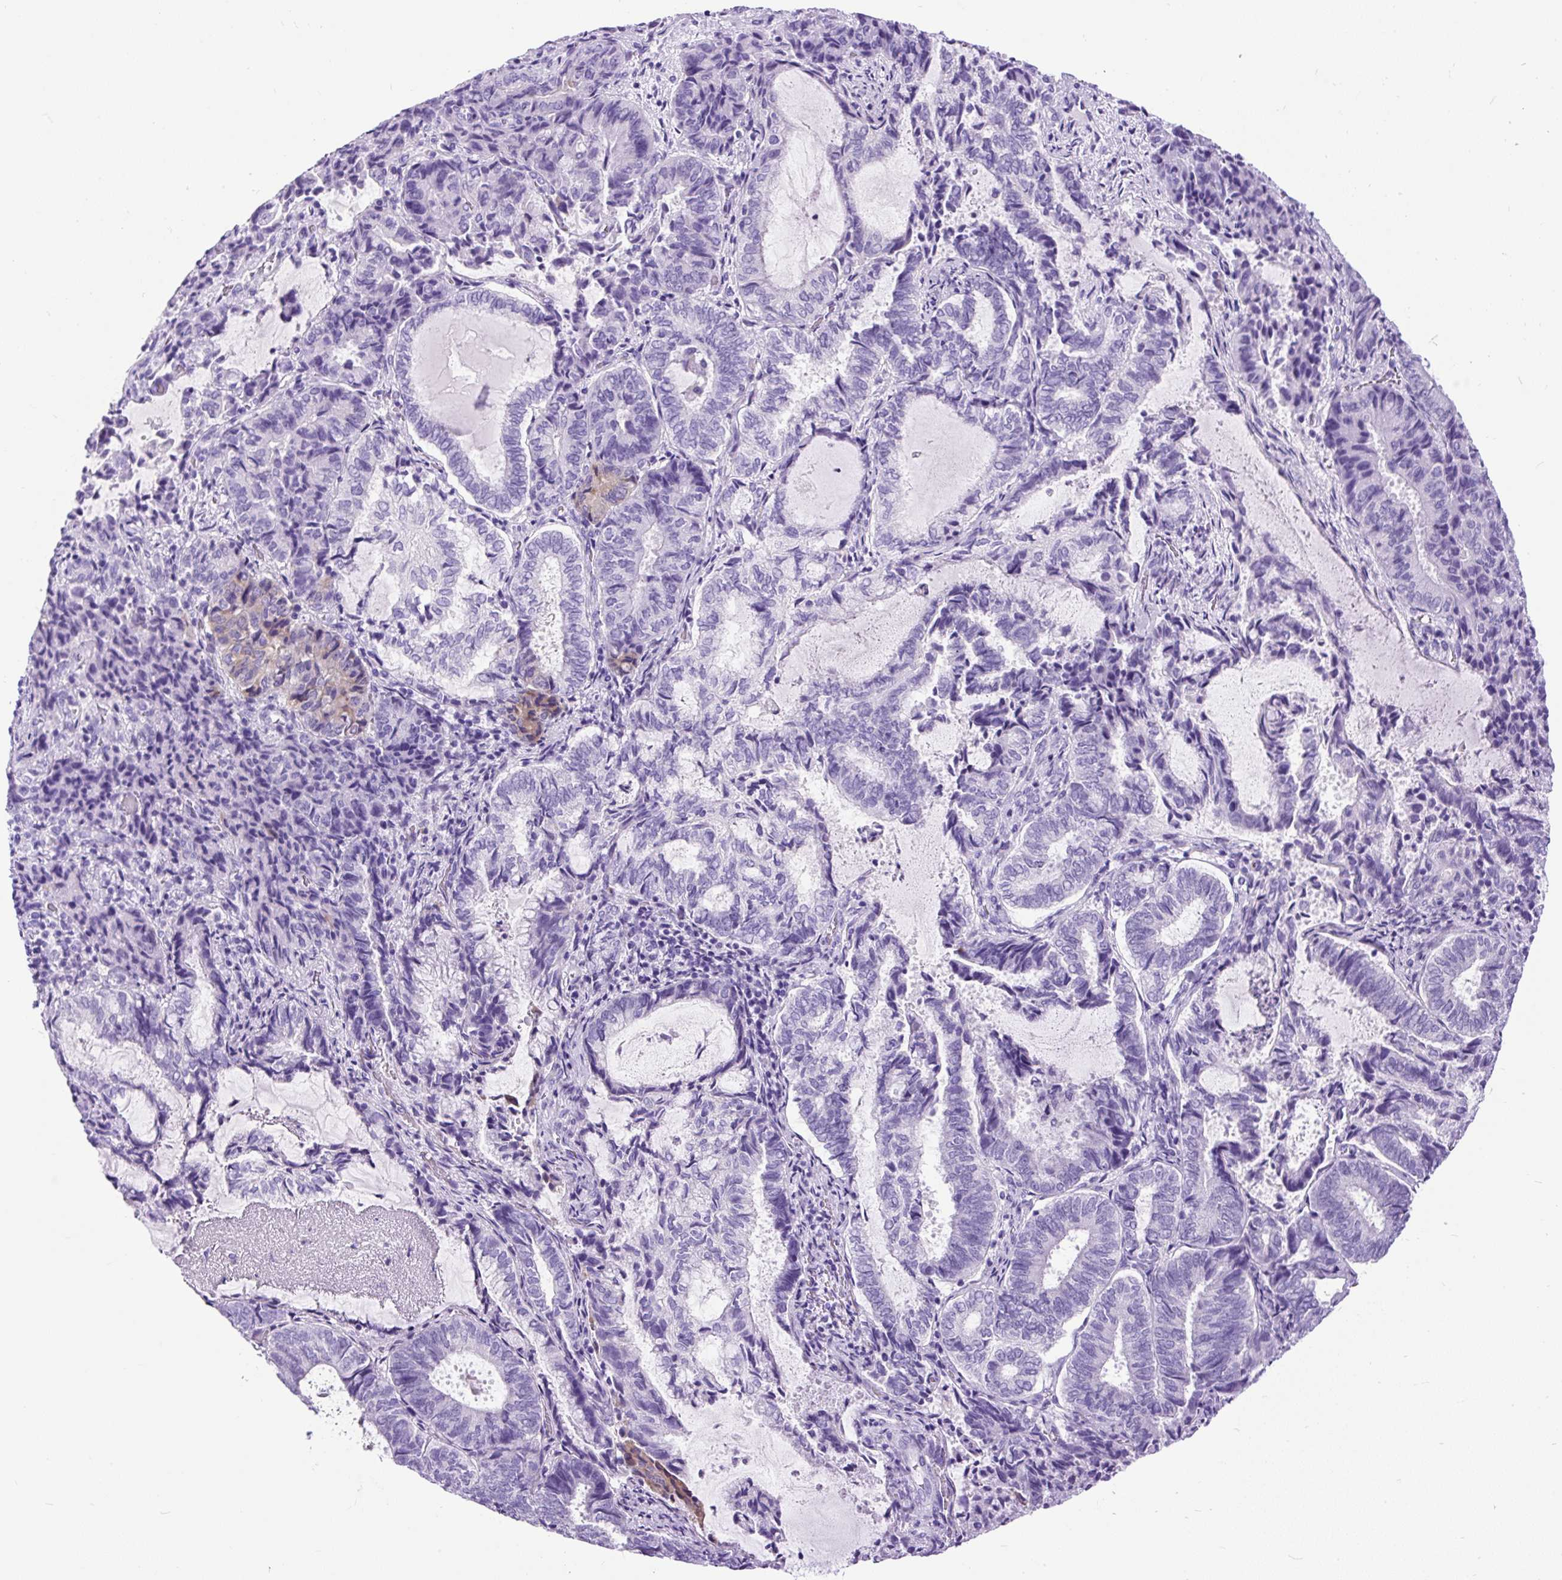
{"staining": {"intensity": "negative", "quantity": "none", "location": "none"}, "tissue": "endometrial cancer", "cell_type": "Tumor cells", "image_type": "cancer", "snomed": [{"axis": "morphology", "description": "Adenocarcinoma, NOS"}, {"axis": "topography", "description": "Endometrium"}], "caption": "Endometrial cancer (adenocarcinoma) was stained to show a protein in brown. There is no significant positivity in tumor cells.", "gene": "PDIA2", "patient": {"sex": "female", "age": 80}}